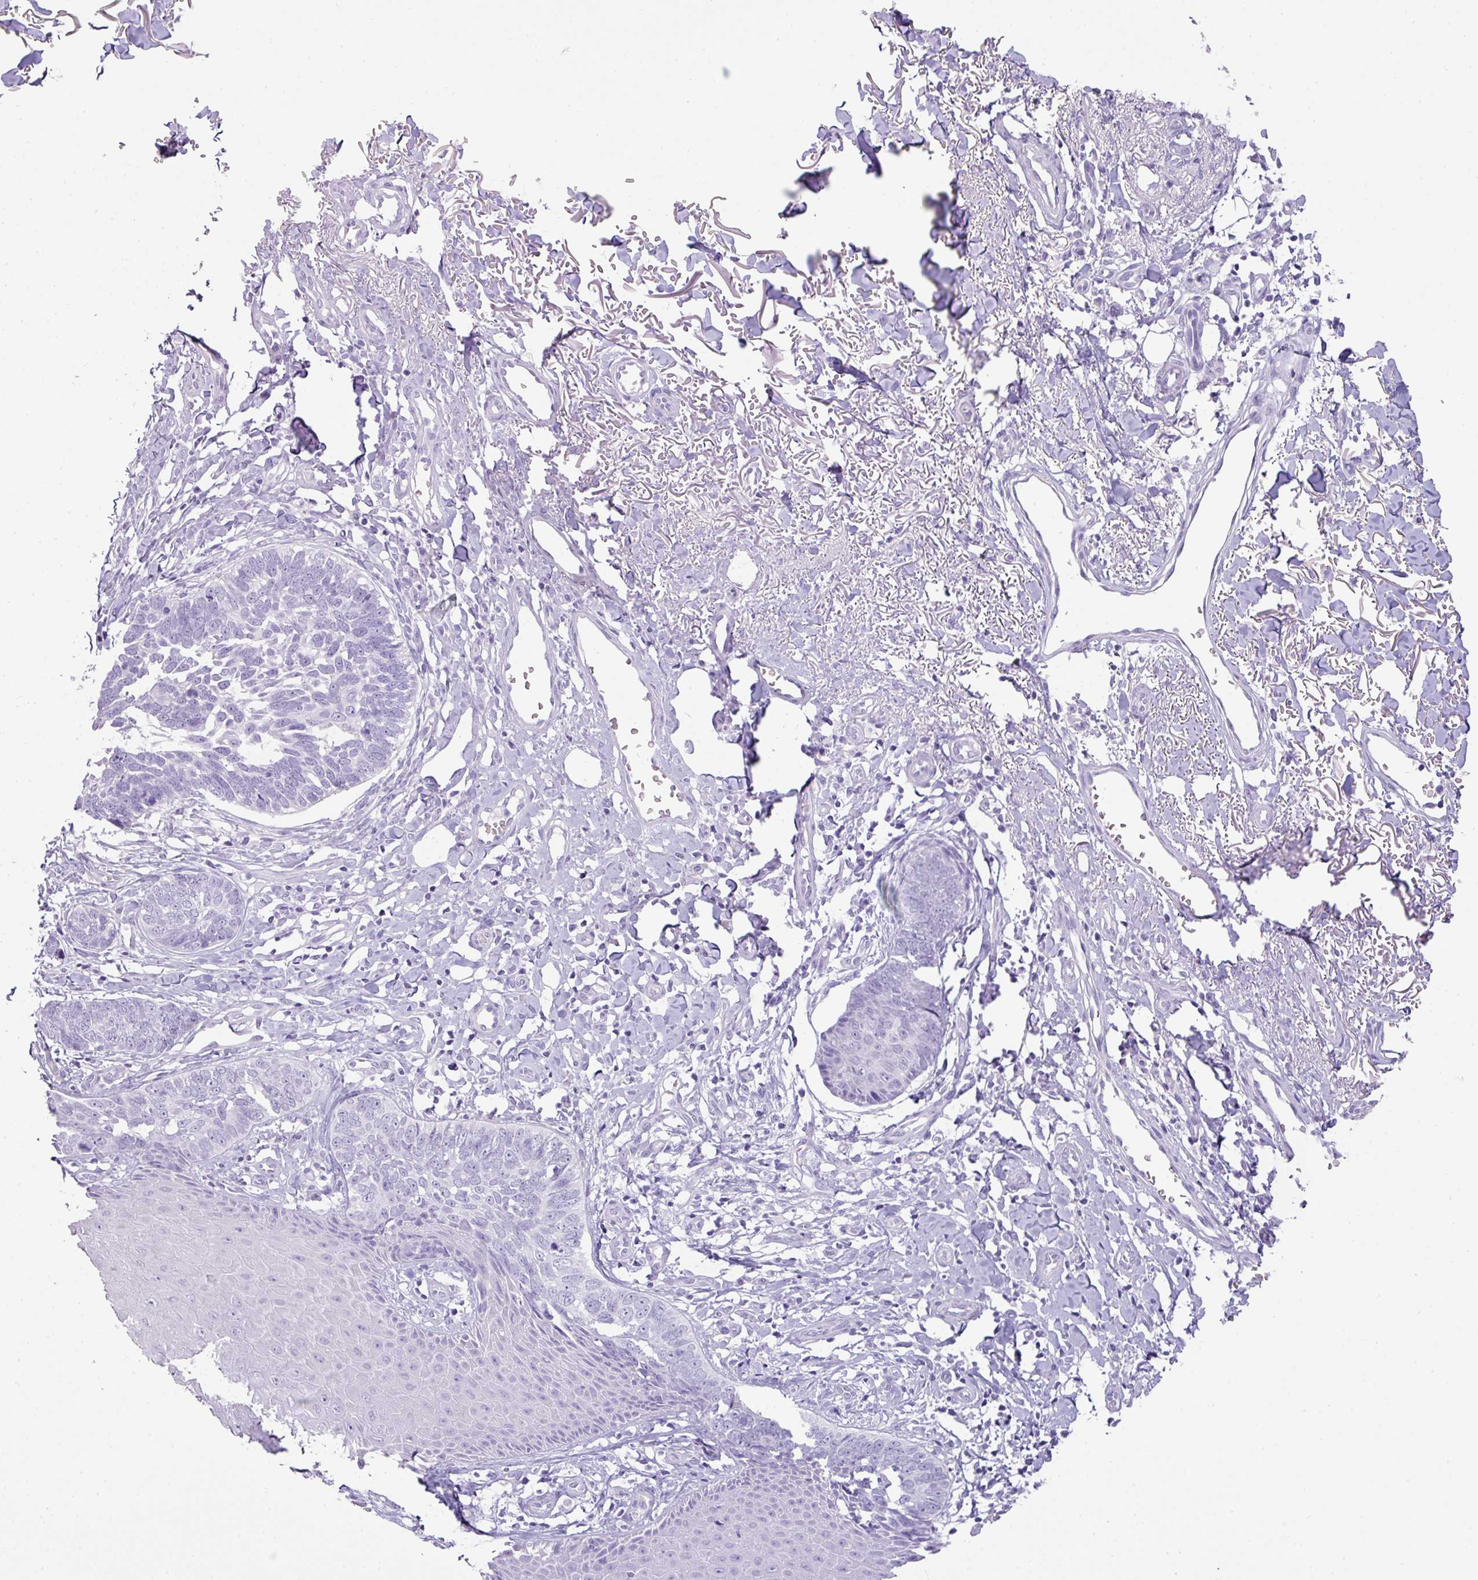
{"staining": {"intensity": "negative", "quantity": "none", "location": "none"}, "tissue": "skin cancer", "cell_type": "Tumor cells", "image_type": "cancer", "snomed": [{"axis": "morphology", "description": "Normal tissue, NOS"}, {"axis": "morphology", "description": "Basal cell carcinoma"}, {"axis": "topography", "description": "Skin"}], "caption": "The immunohistochemistry (IHC) image has no significant positivity in tumor cells of skin cancer (basal cell carcinoma) tissue. (Stains: DAB (3,3'-diaminobenzidine) immunohistochemistry with hematoxylin counter stain, Microscopy: brightfield microscopy at high magnification).", "gene": "TNP1", "patient": {"sex": "male", "age": 77}}